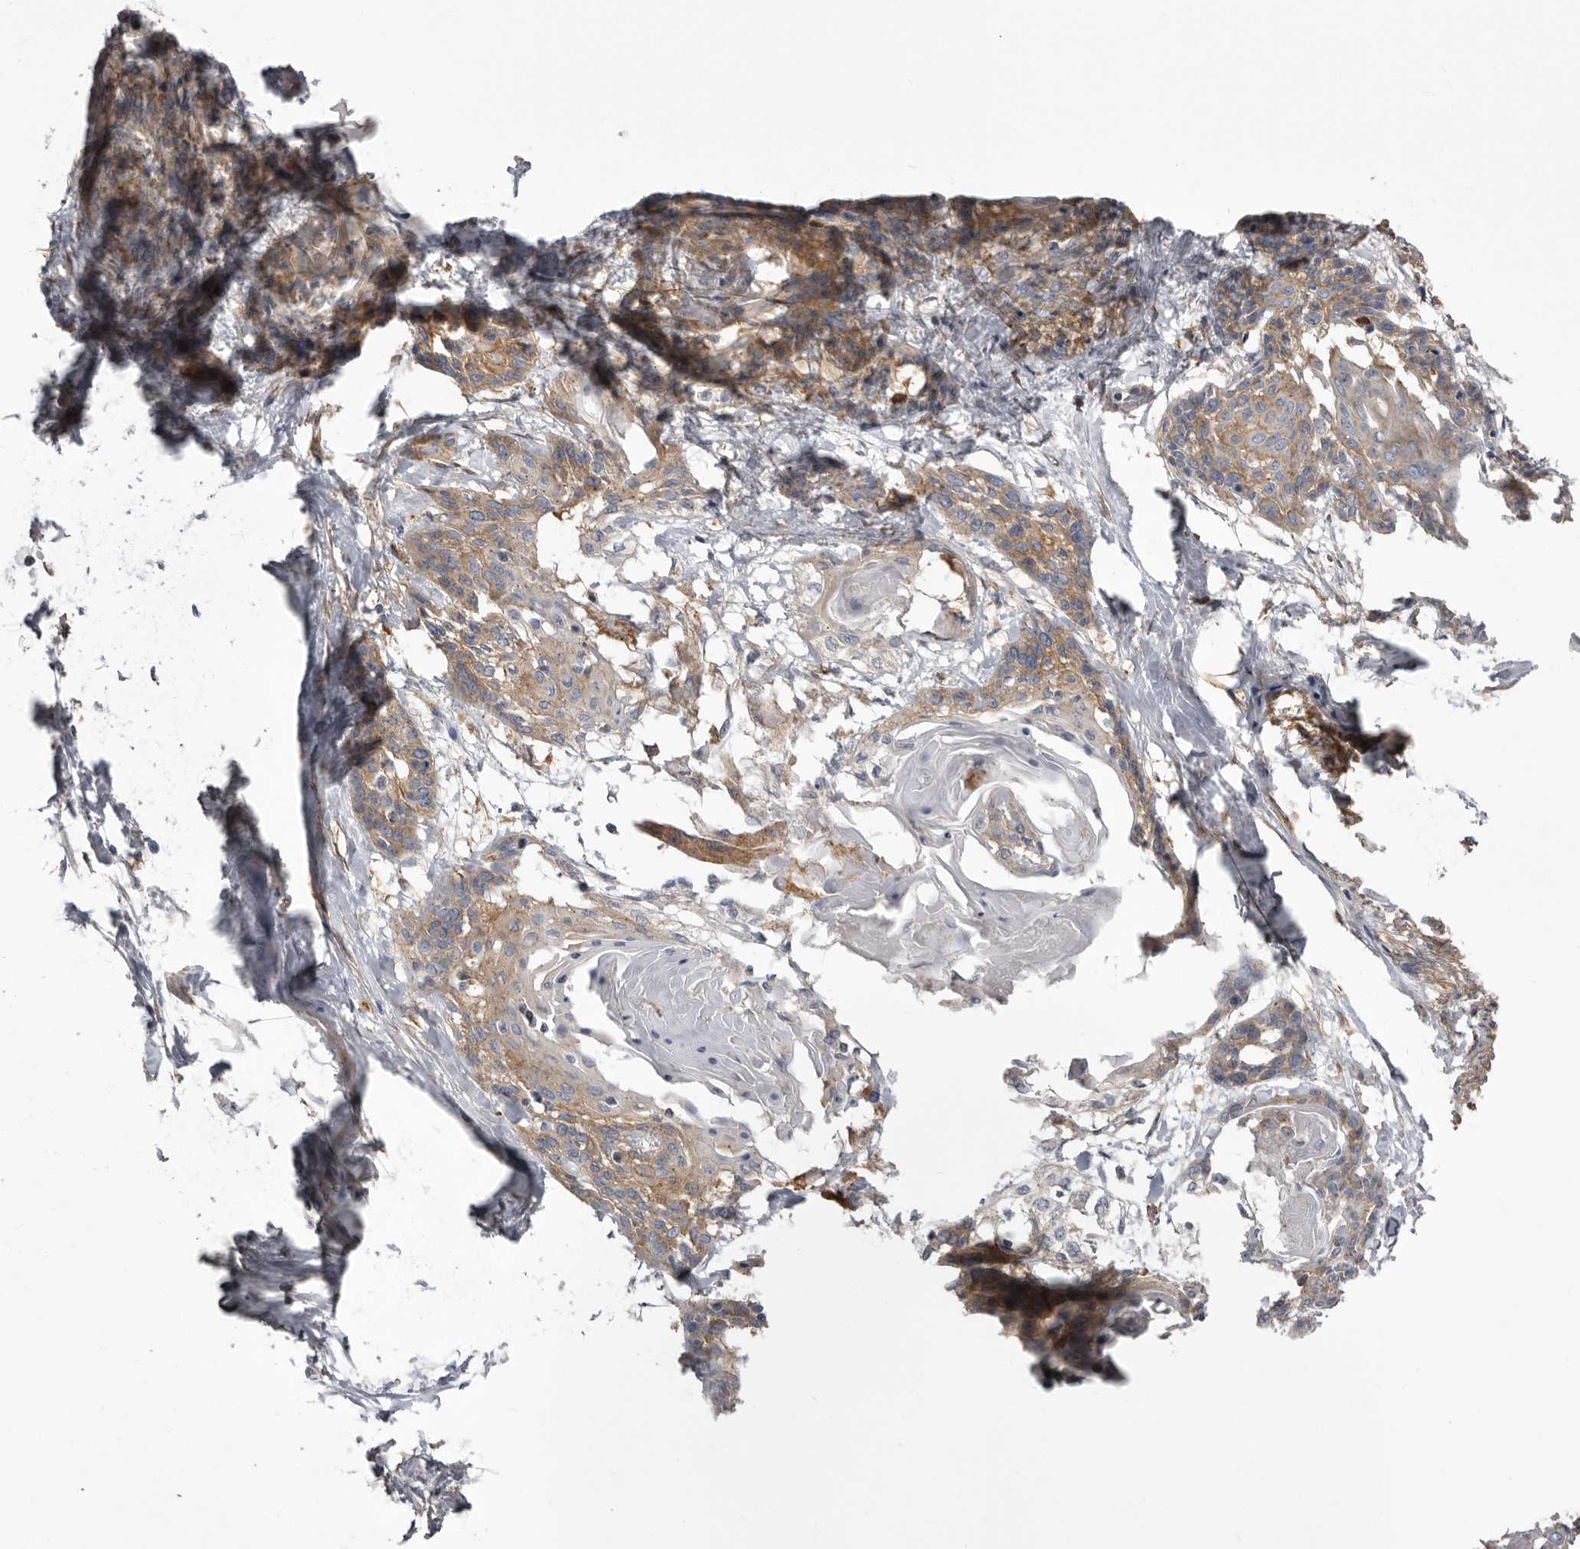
{"staining": {"intensity": "moderate", "quantity": ">75%", "location": "cytoplasmic/membranous"}, "tissue": "cervical cancer", "cell_type": "Tumor cells", "image_type": "cancer", "snomed": [{"axis": "morphology", "description": "Squamous cell carcinoma, NOS"}, {"axis": "topography", "description": "Cervix"}], "caption": "A high-resolution histopathology image shows immunohistochemistry staining of cervical squamous cell carcinoma, which exhibits moderate cytoplasmic/membranous positivity in about >75% of tumor cells. (IHC, brightfield microscopy, high magnification).", "gene": "ENAH", "patient": {"sex": "female", "age": 57}}